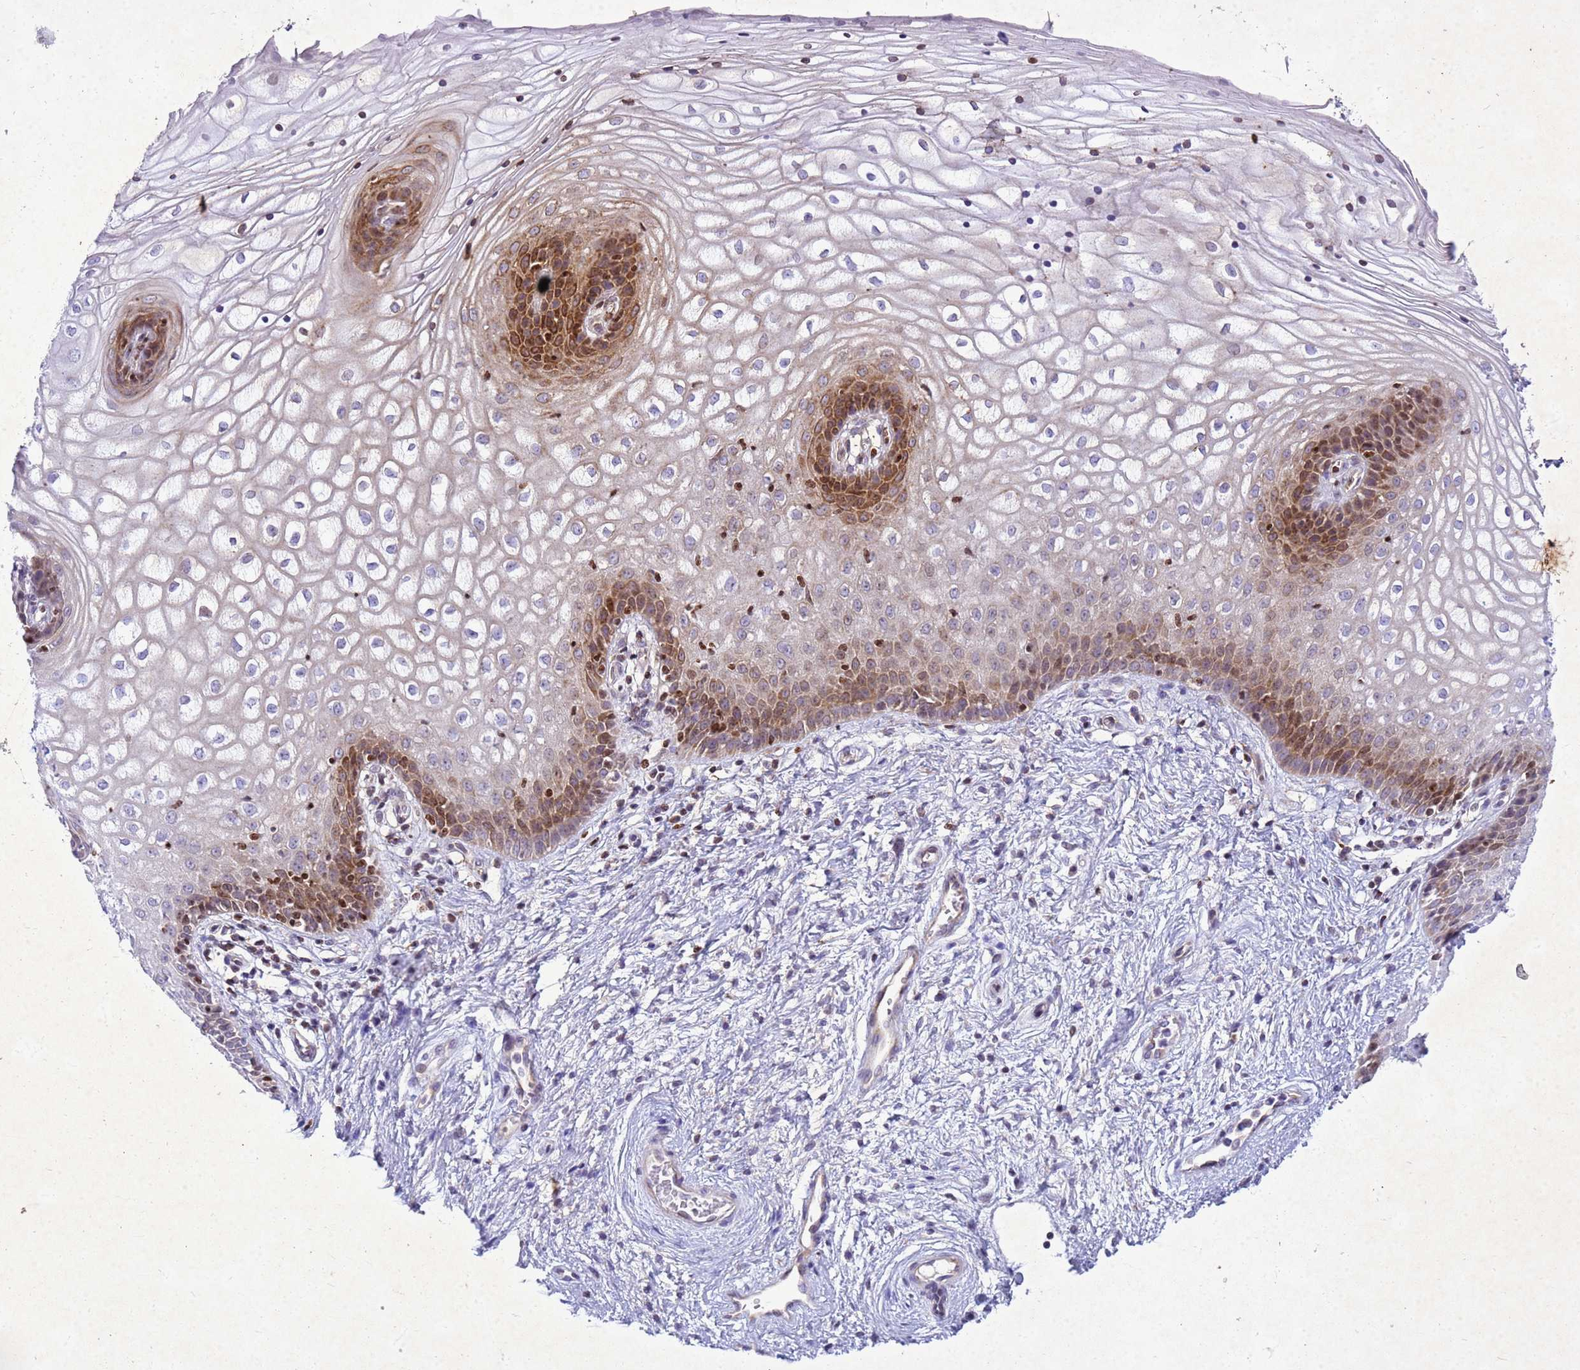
{"staining": {"intensity": "moderate", "quantity": "25%-75%", "location": "cytoplasmic/membranous,nuclear"}, "tissue": "vagina", "cell_type": "Squamous epithelial cells", "image_type": "normal", "snomed": [{"axis": "morphology", "description": "Normal tissue, NOS"}, {"axis": "topography", "description": "Vagina"}], "caption": "Immunohistochemistry histopathology image of unremarkable vagina: vagina stained using immunohistochemistry displays medium levels of moderate protein expression localized specifically in the cytoplasmic/membranous,nuclear of squamous epithelial cells, appearing as a cytoplasmic/membranous,nuclear brown color.", "gene": "COPS9", "patient": {"sex": "female", "age": 34}}